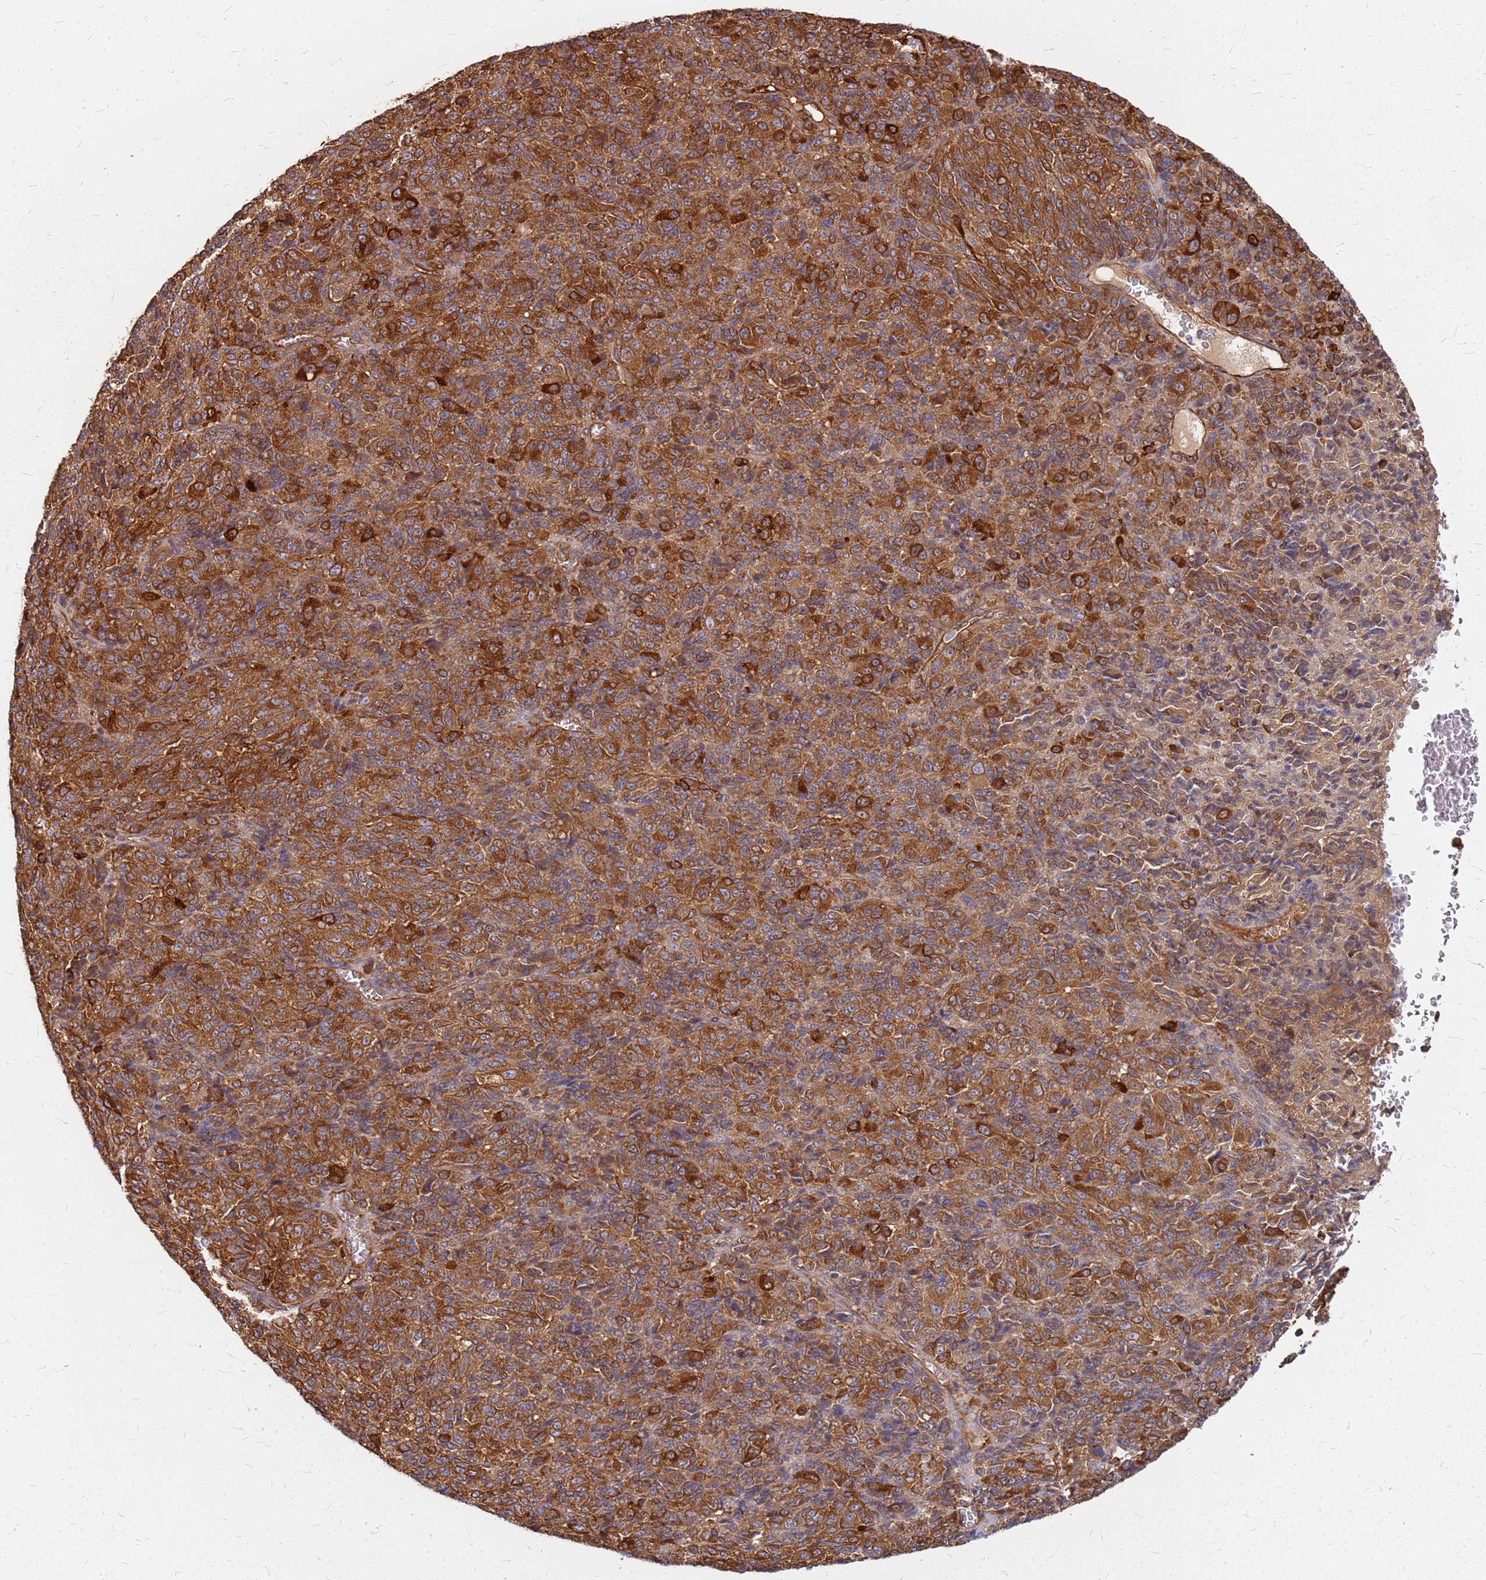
{"staining": {"intensity": "strong", "quantity": ">75%", "location": "cytoplasmic/membranous"}, "tissue": "melanoma", "cell_type": "Tumor cells", "image_type": "cancer", "snomed": [{"axis": "morphology", "description": "Malignant melanoma, Metastatic site"}, {"axis": "topography", "description": "Brain"}], "caption": "An IHC histopathology image of tumor tissue is shown. Protein staining in brown shows strong cytoplasmic/membranous positivity in melanoma within tumor cells.", "gene": "HDX", "patient": {"sex": "female", "age": 56}}